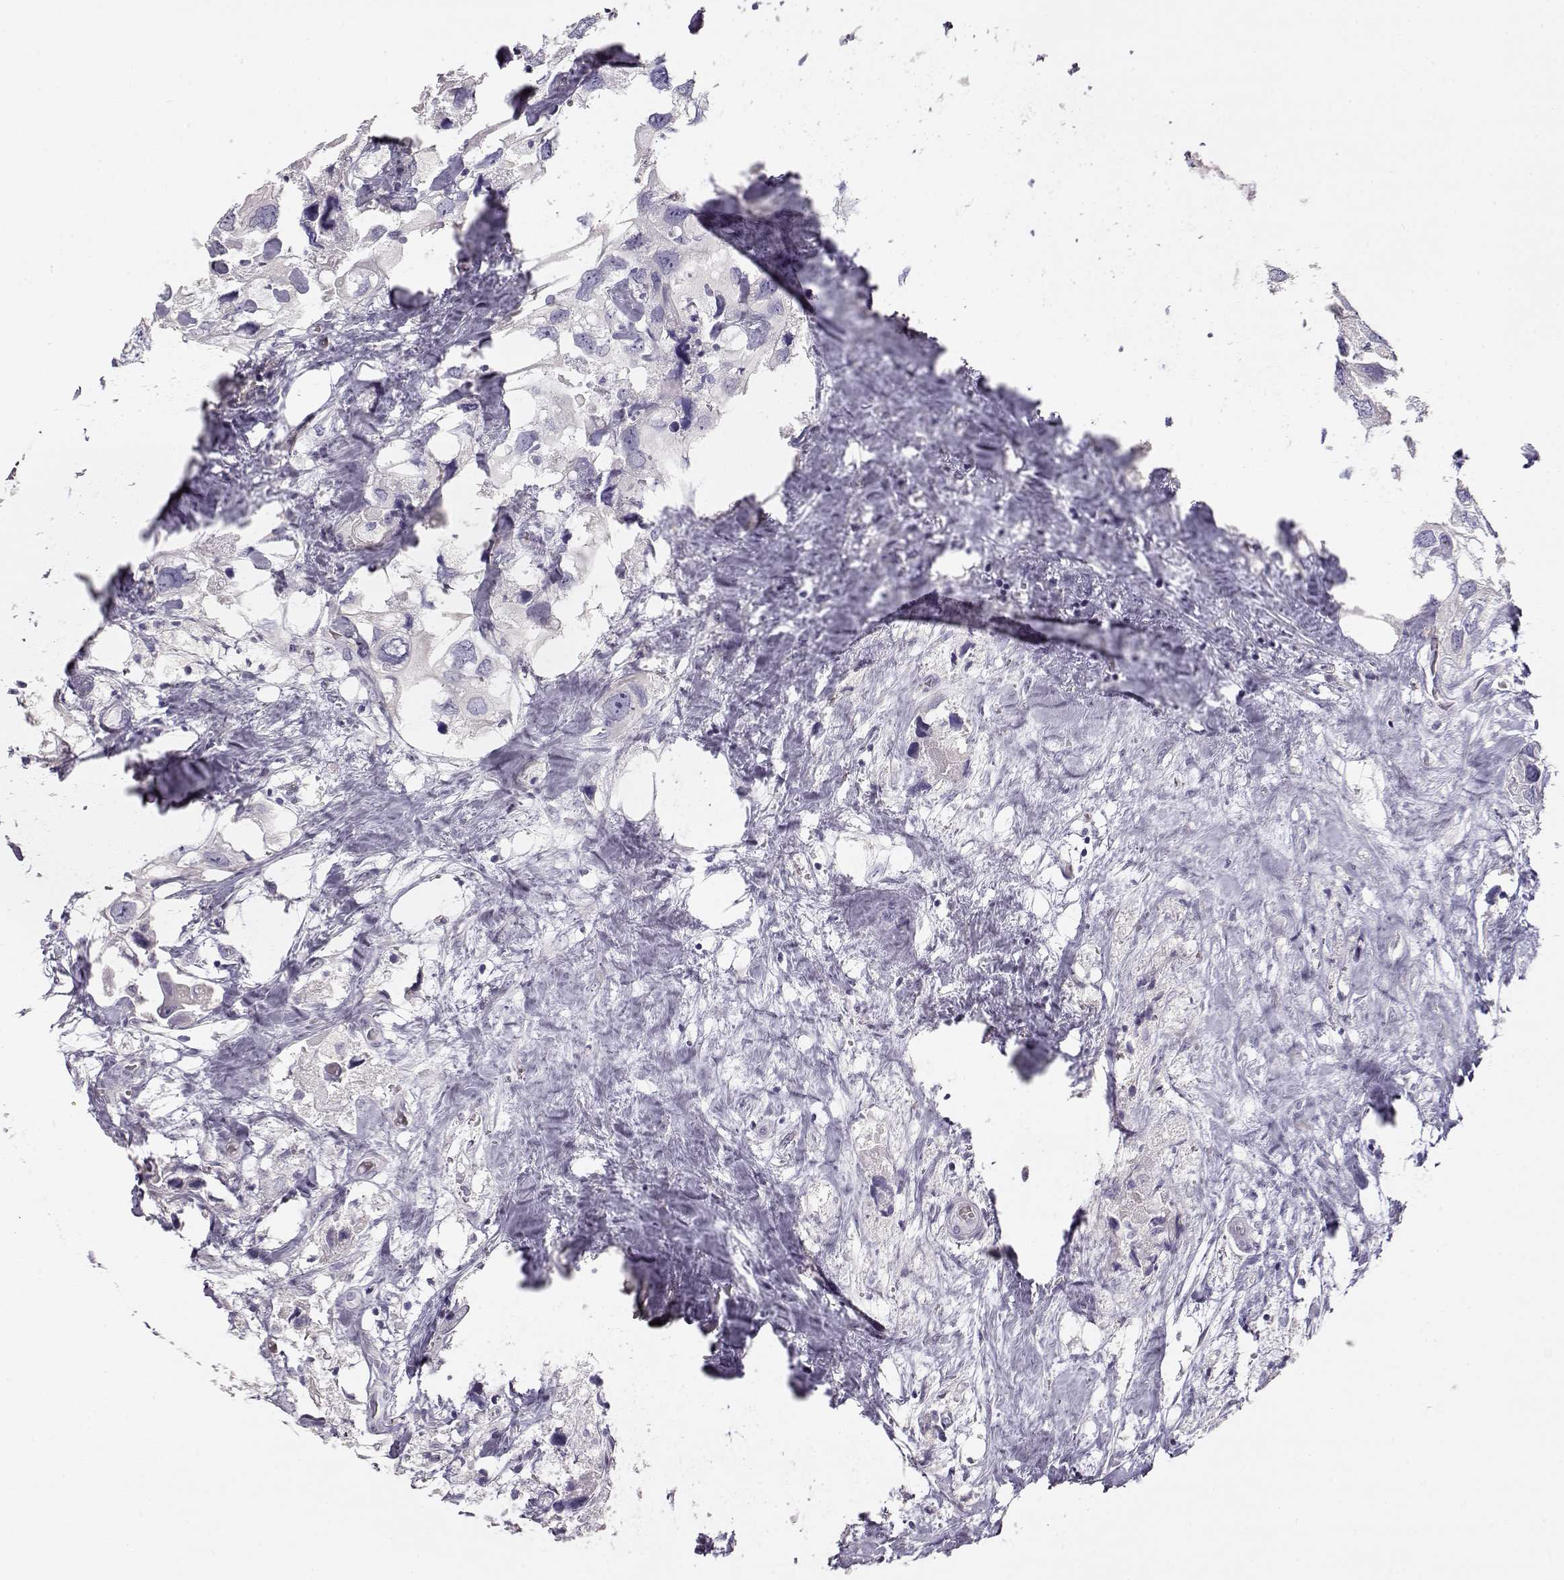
{"staining": {"intensity": "negative", "quantity": "none", "location": "none"}, "tissue": "urothelial cancer", "cell_type": "Tumor cells", "image_type": "cancer", "snomed": [{"axis": "morphology", "description": "Urothelial carcinoma, High grade"}, {"axis": "topography", "description": "Urinary bladder"}], "caption": "Tumor cells show no significant positivity in high-grade urothelial carcinoma. Nuclei are stained in blue.", "gene": "GLIPR1L2", "patient": {"sex": "male", "age": 59}}